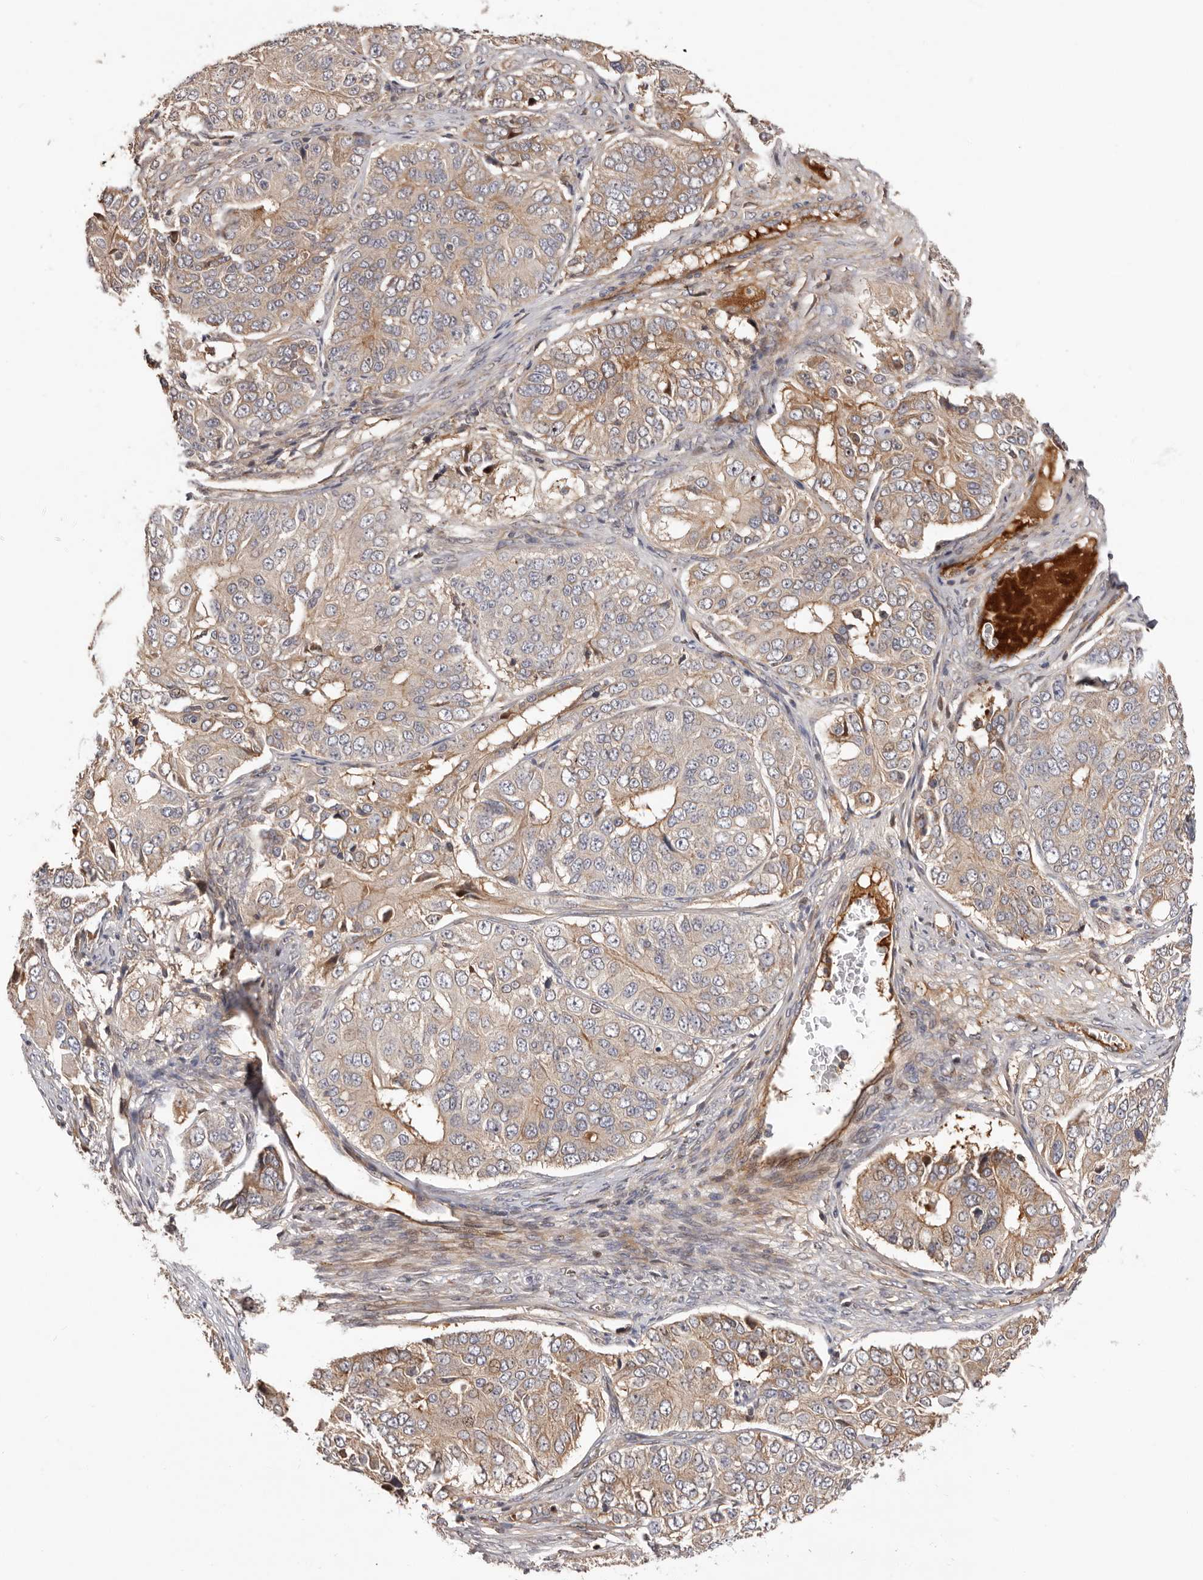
{"staining": {"intensity": "moderate", "quantity": "25%-75%", "location": "cytoplasmic/membranous"}, "tissue": "ovarian cancer", "cell_type": "Tumor cells", "image_type": "cancer", "snomed": [{"axis": "morphology", "description": "Carcinoma, endometroid"}, {"axis": "topography", "description": "Ovary"}], "caption": "Brown immunohistochemical staining in endometroid carcinoma (ovarian) reveals moderate cytoplasmic/membranous staining in approximately 25%-75% of tumor cells.", "gene": "DOP1A", "patient": {"sex": "female", "age": 51}}